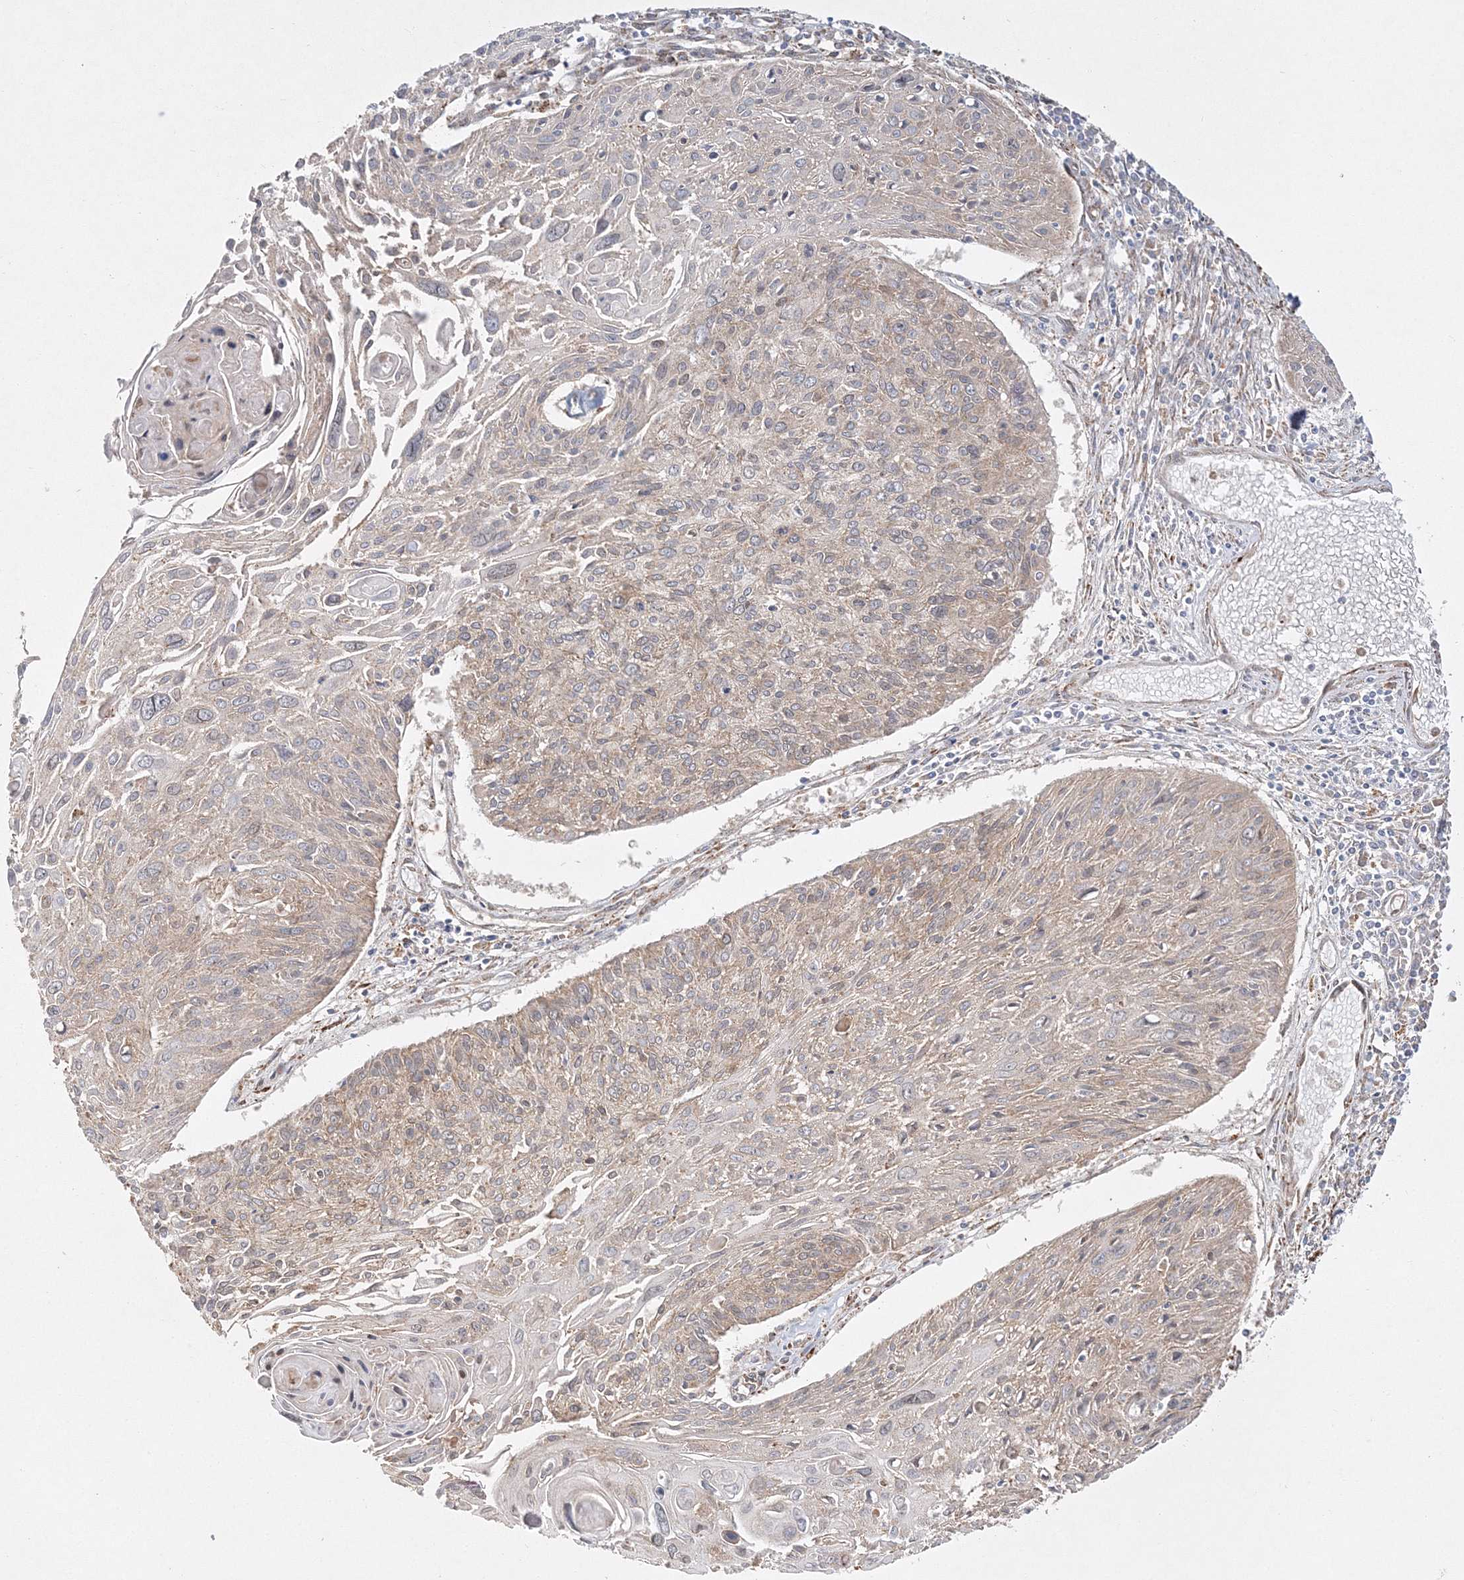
{"staining": {"intensity": "weak", "quantity": "<25%", "location": "cytoplasmic/membranous"}, "tissue": "cervical cancer", "cell_type": "Tumor cells", "image_type": "cancer", "snomed": [{"axis": "morphology", "description": "Squamous cell carcinoma, NOS"}, {"axis": "topography", "description": "Cervix"}], "caption": "IHC micrograph of neoplastic tissue: squamous cell carcinoma (cervical) stained with DAB (3,3'-diaminobenzidine) displays no significant protein staining in tumor cells.", "gene": "ZFYVE16", "patient": {"sex": "female", "age": 51}}